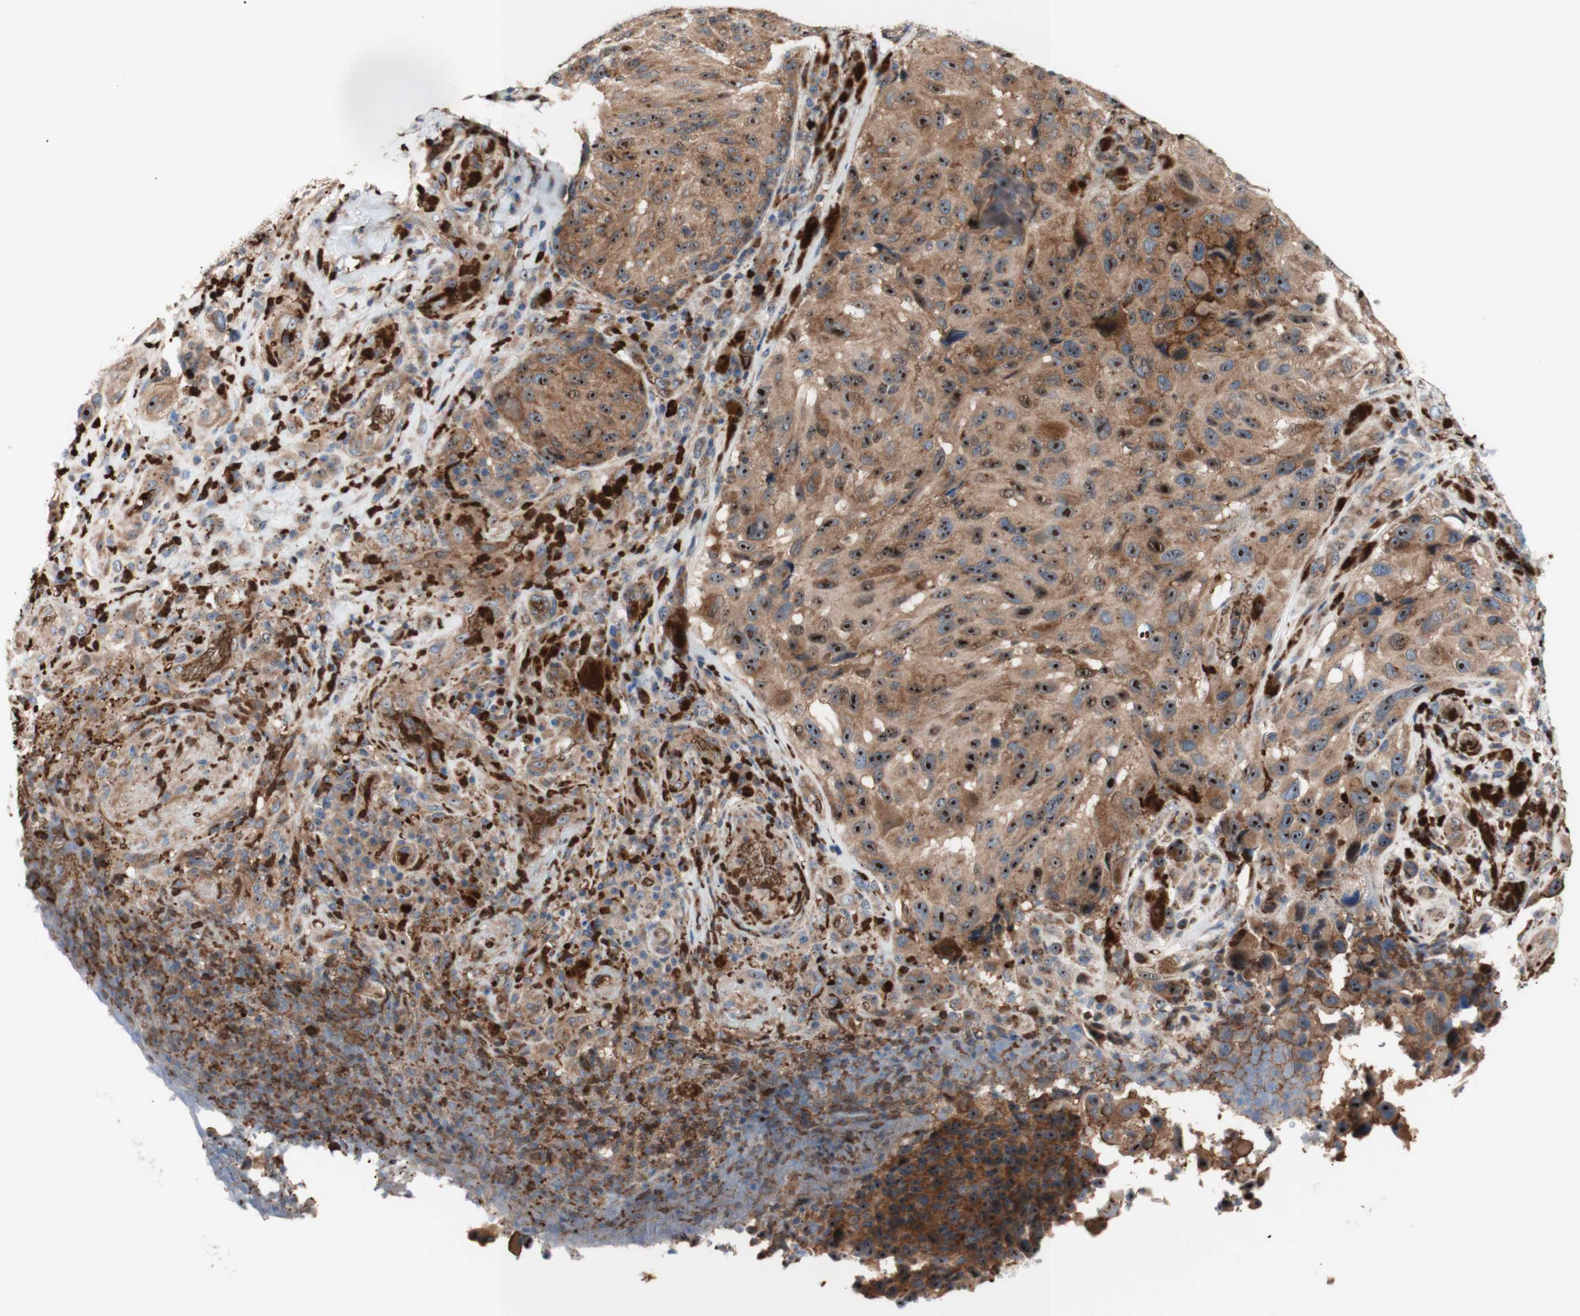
{"staining": {"intensity": "strong", "quantity": ">75%", "location": "cytoplasmic/membranous,nuclear"}, "tissue": "melanoma", "cell_type": "Tumor cells", "image_type": "cancer", "snomed": [{"axis": "morphology", "description": "Malignant melanoma, NOS"}, {"axis": "topography", "description": "Skin"}], "caption": "Immunohistochemical staining of malignant melanoma shows high levels of strong cytoplasmic/membranous and nuclear protein staining in approximately >75% of tumor cells.", "gene": "USP9X", "patient": {"sex": "female", "age": 73}}